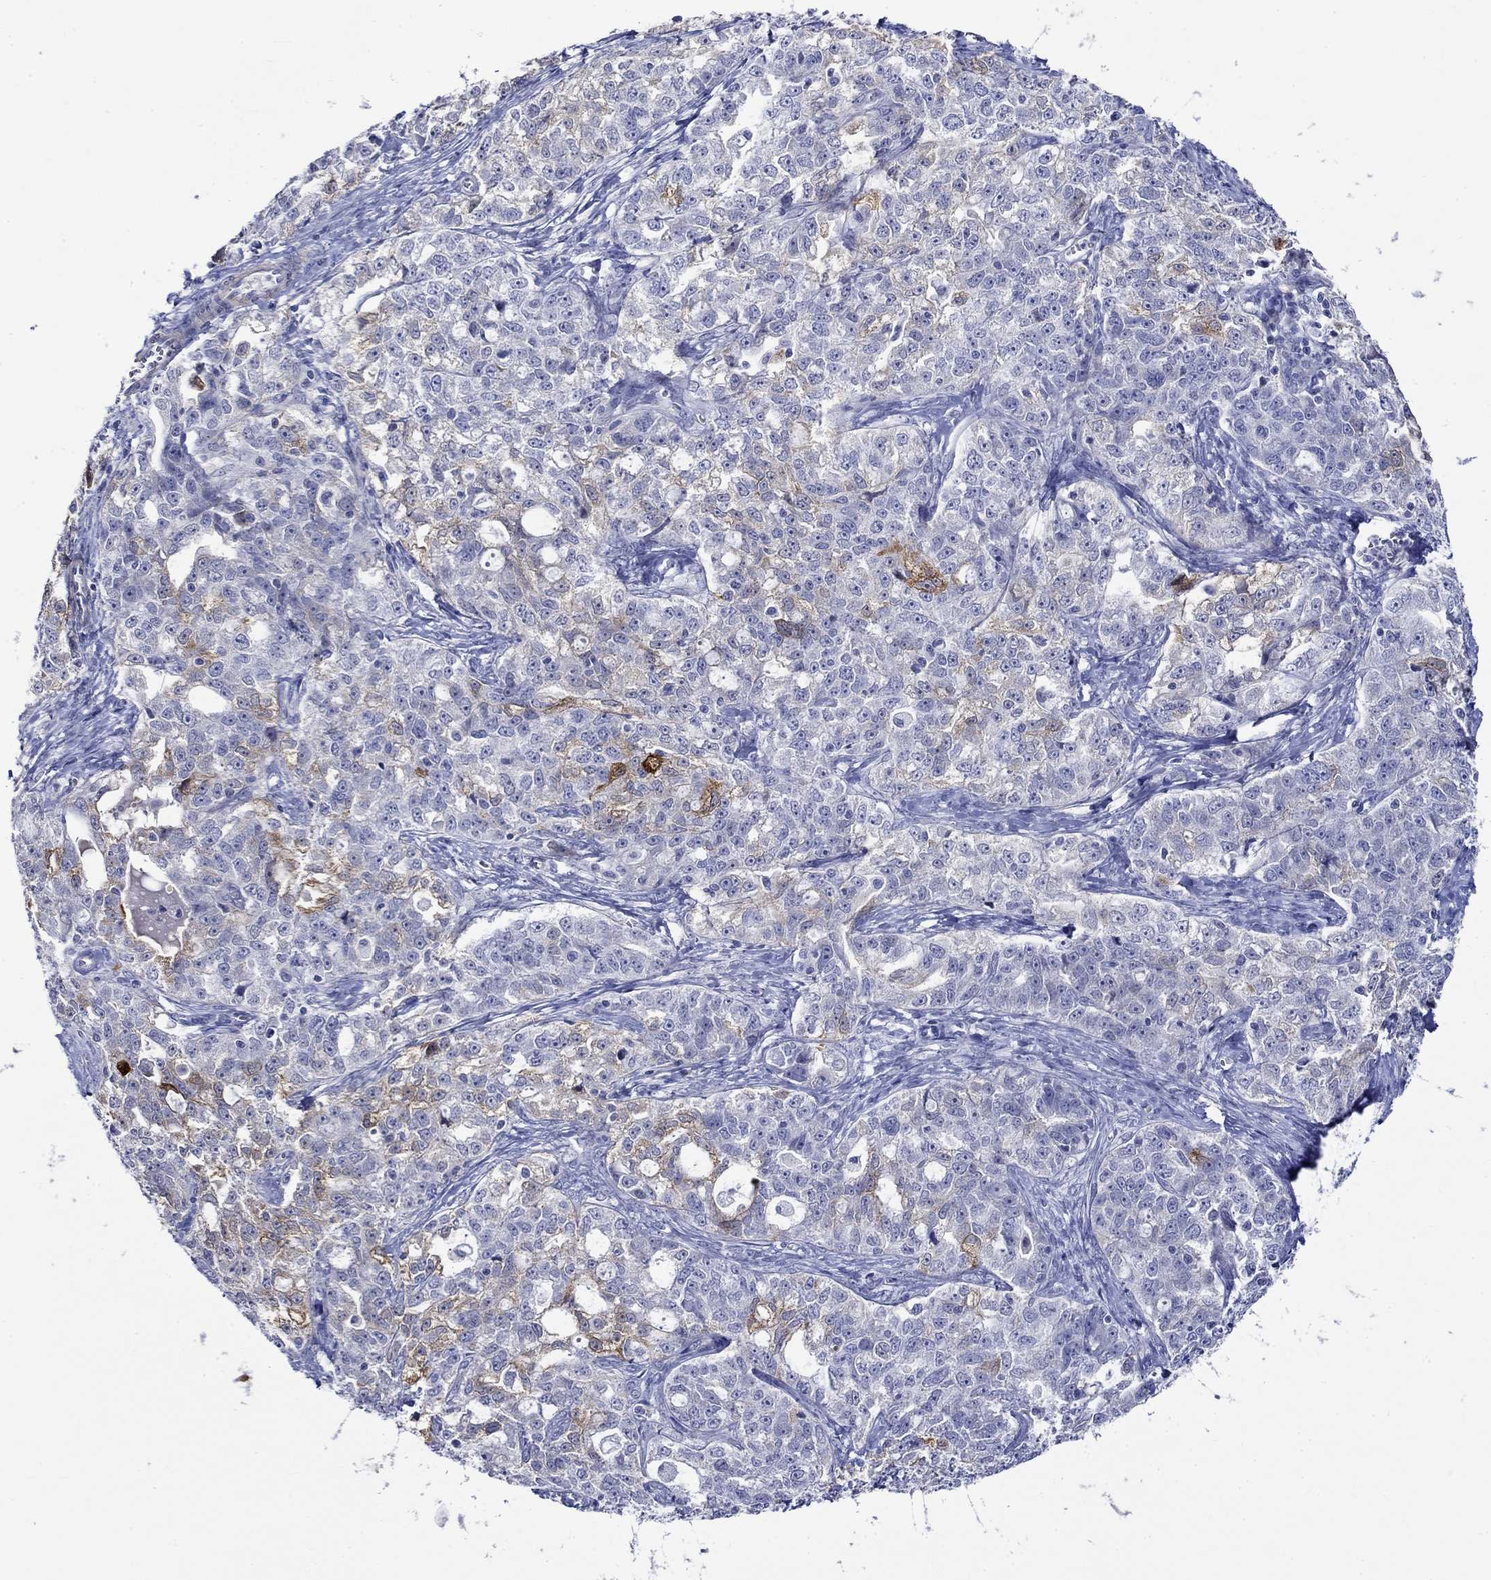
{"staining": {"intensity": "moderate", "quantity": "25%-75%", "location": "cytoplasmic/membranous"}, "tissue": "ovarian cancer", "cell_type": "Tumor cells", "image_type": "cancer", "snomed": [{"axis": "morphology", "description": "Cystadenocarcinoma, serous, NOS"}, {"axis": "topography", "description": "Ovary"}], "caption": "Immunohistochemical staining of human ovarian serous cystadenocarcinoma exhibits moderate cytoplasmic/membranous protein expression in about 25%-75% of tumor cells.", "gene": "CRYAB", "patient": {"sex": "female", "age": 51}}